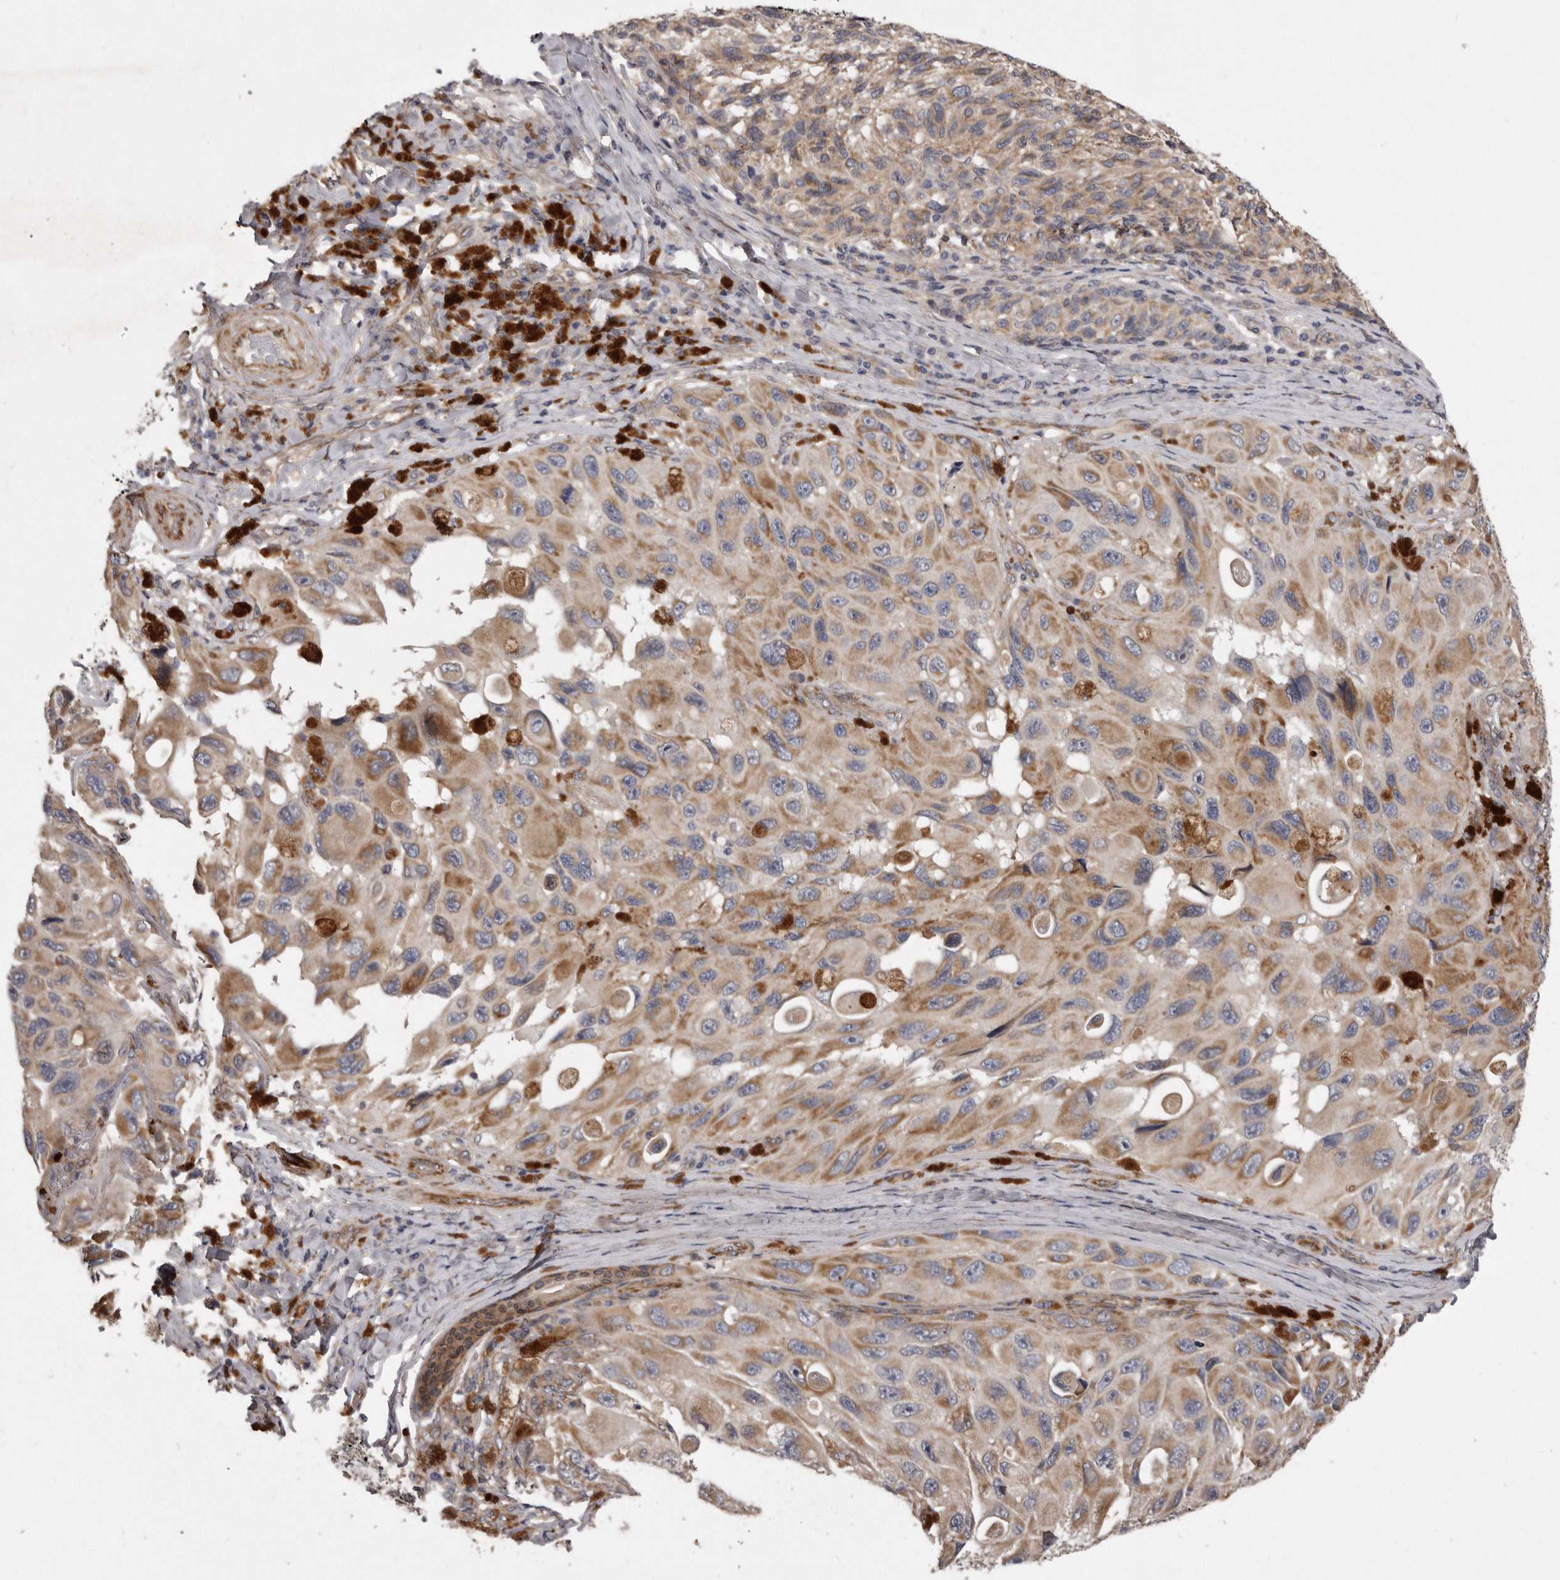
{"staining": {"intensity": "weak", "quantity": ">75%", "location": "cytoplasmic/membranous"}, "tissue": "melanoma", "cell_type": "Tumor cells", "image_type": "cancer", "snomed": [{"axis": "morphology", "description": "Malignant melanoma, NOS"}, {"axis": "topography", "description": "Skin"}], "caption": "A histopathology image of human melanoma stained for a protein demonstrates weak cytoplasmic/membranous brown staining in tumor cells.", "gene": "ARMCX1", "patient": {"sex": "female", "age": 73}}